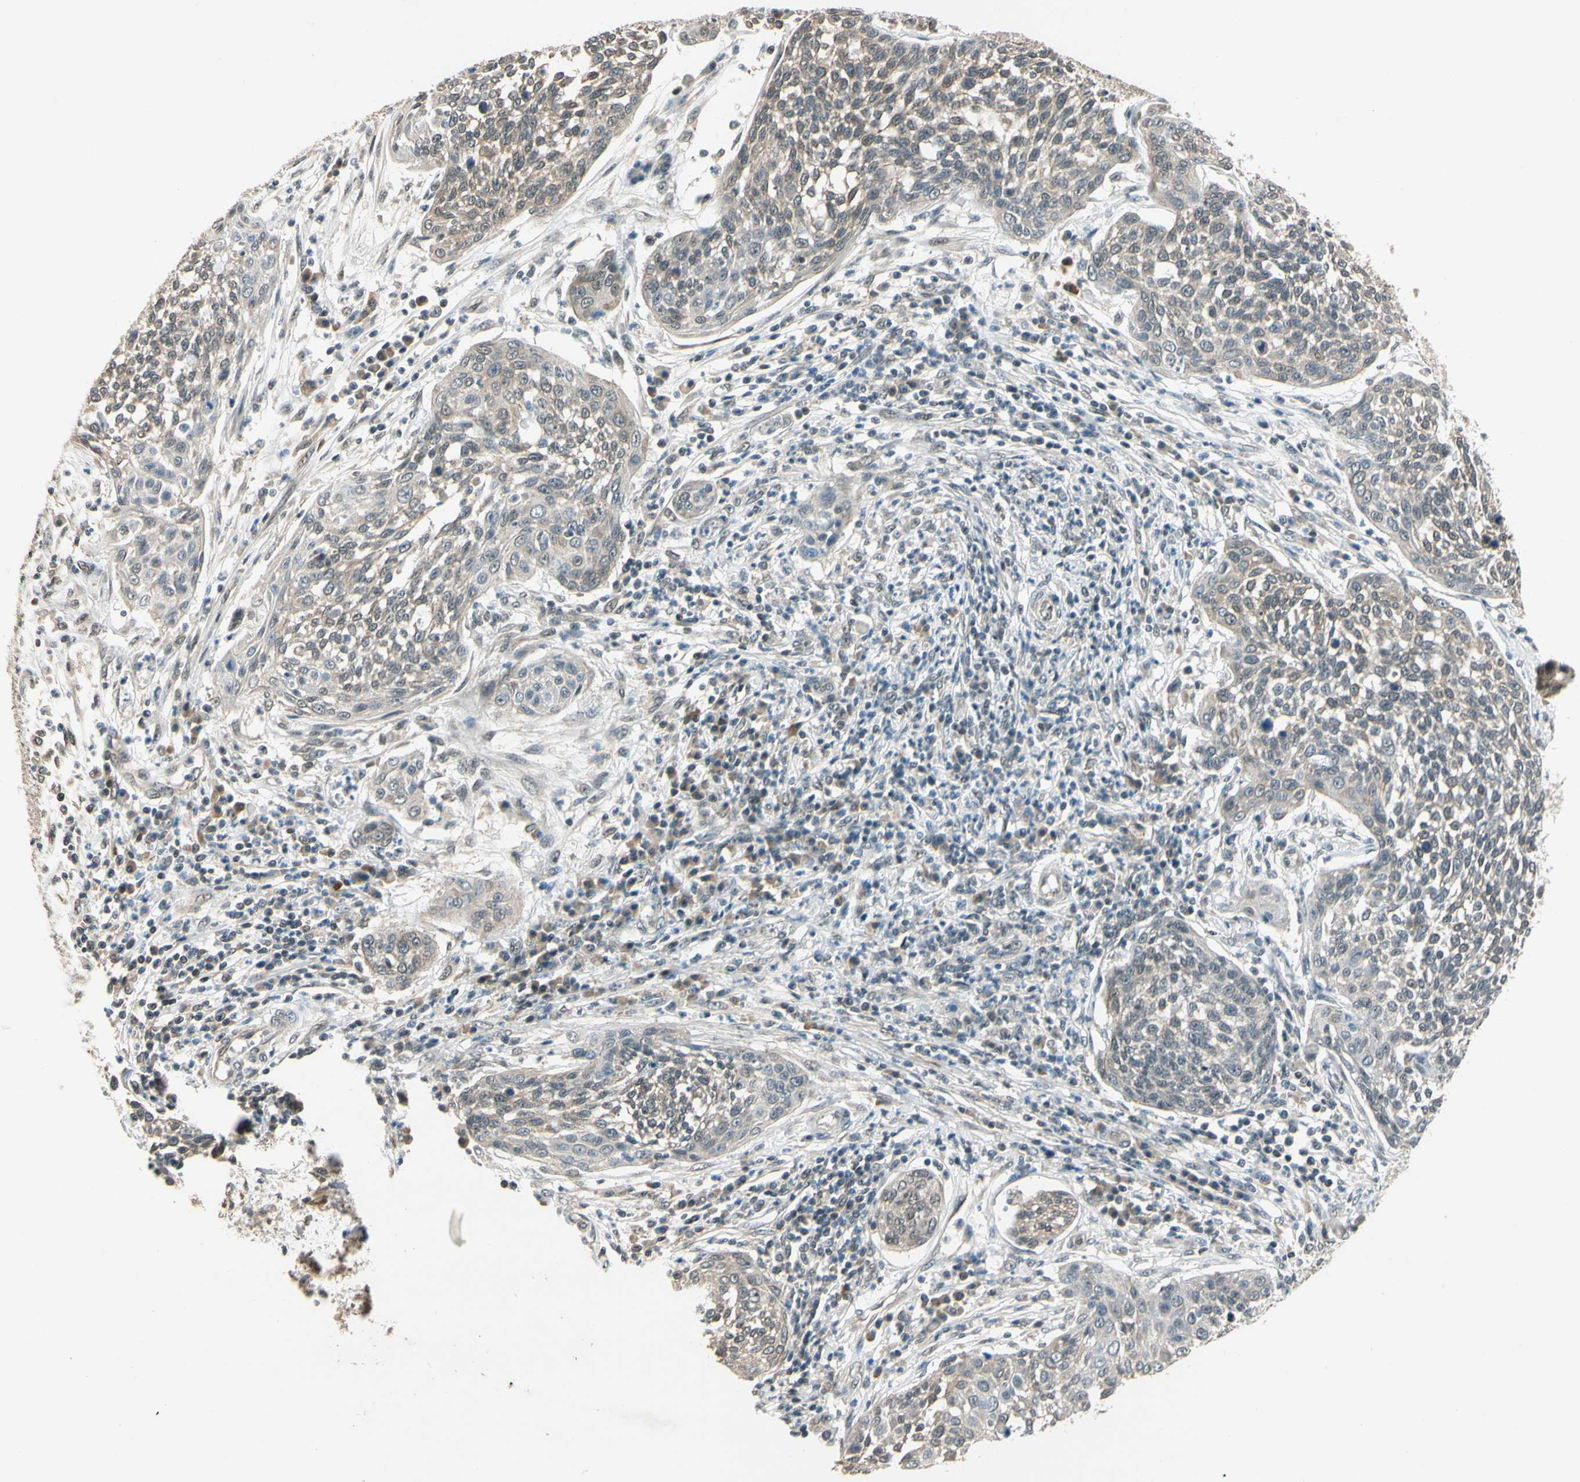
{"staining": {"intensity": "weak", "quantity": "25%-75%", "location": "cytoplasmic/membranous,nuclear"}, "tissue": "cervical cancer", "cell_type": "Tumor cells", "image_type": "cancer", "snomed": [{"axis": "morphology", "description": "Squamous cell carcinoma, NOS"}, {"axis": "topography", "description": "Cervix"}], "caption": "This micrograph reveals immunohistochemistry staining of human cervical squamous cell carcinoma, with low weak cytoplasmic/membranous and nuclear expression in about 25%-75% of tumor cells.", "gene": "ZSCAN12", "patient": {"sex": "female", "age": 34}}